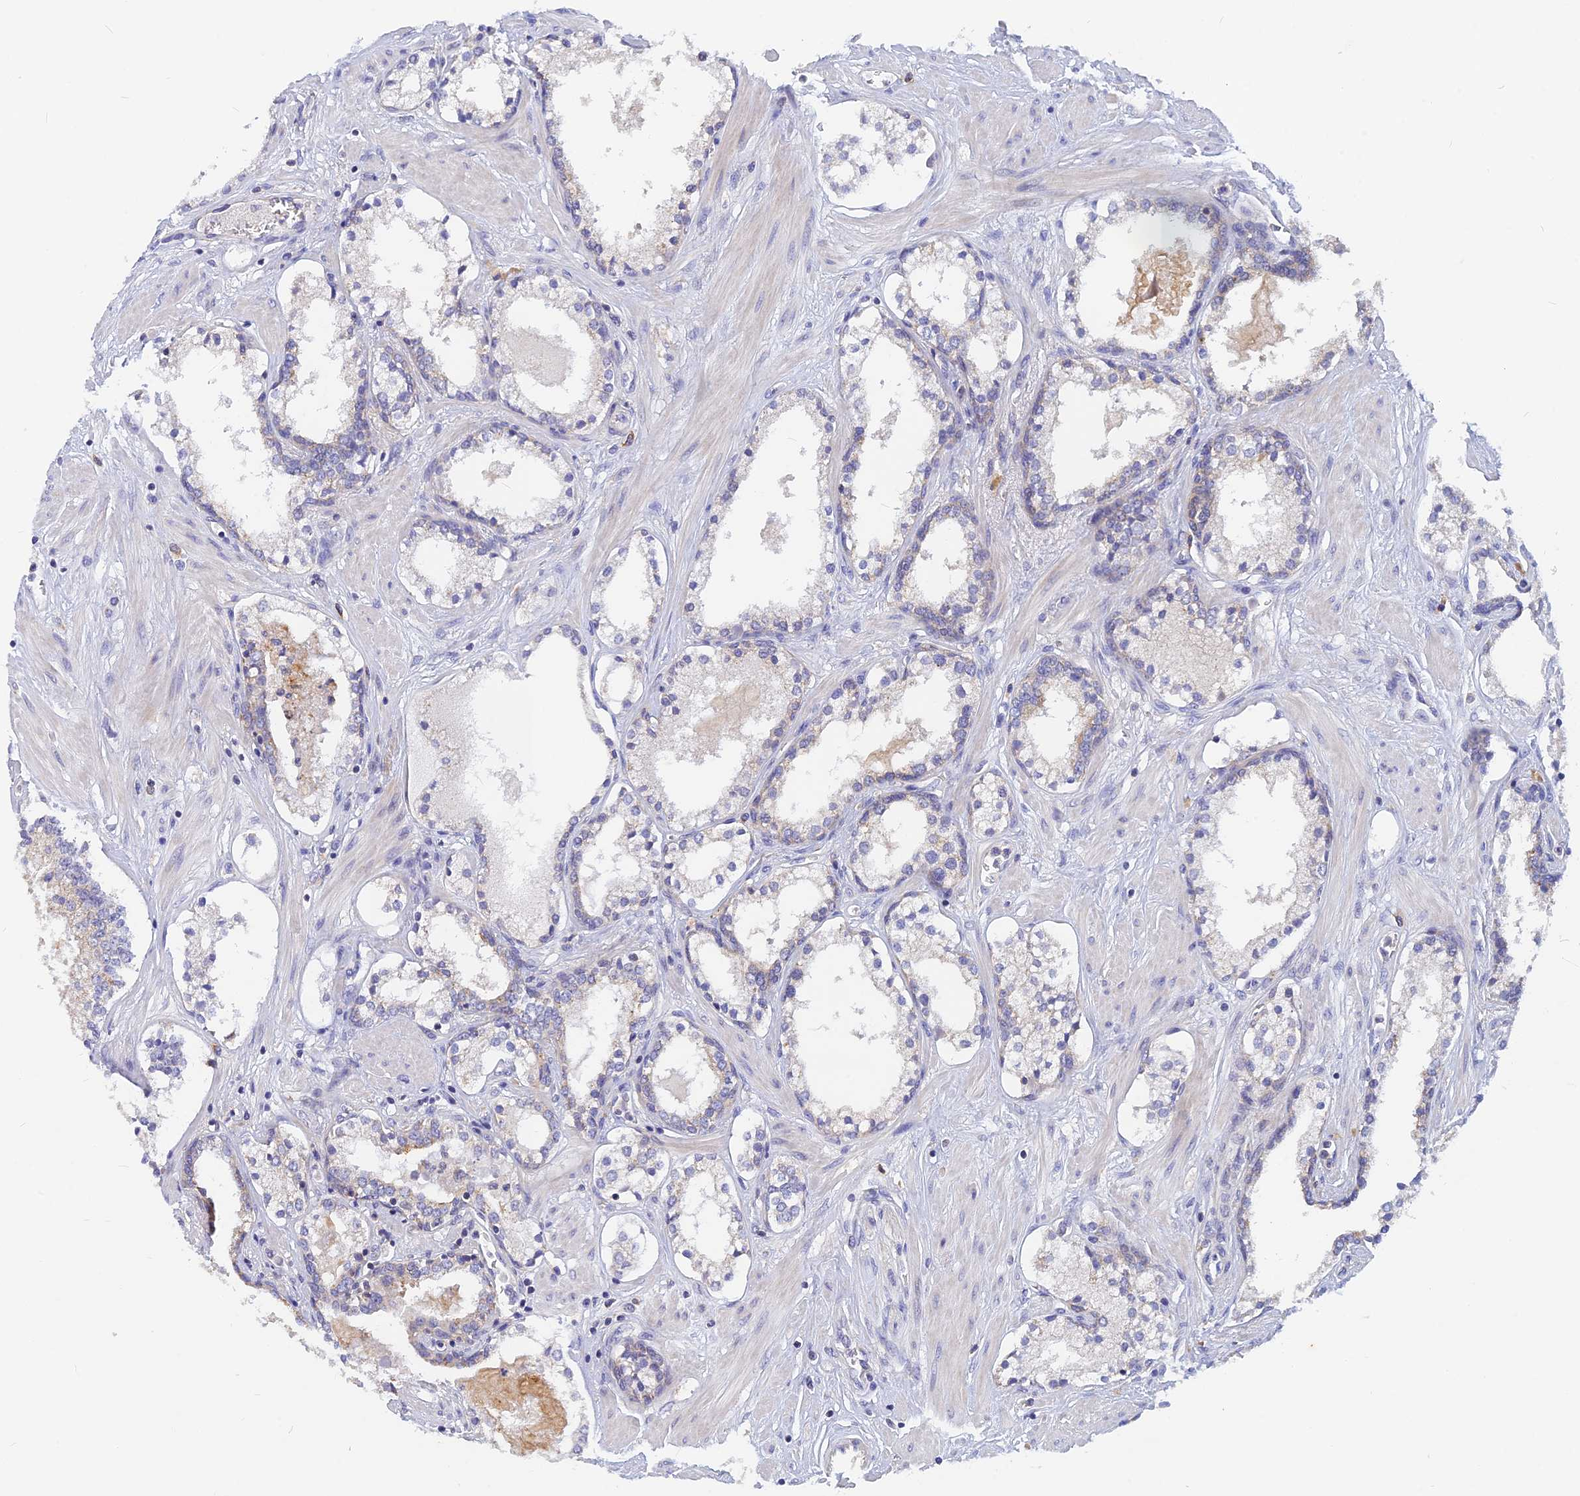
{"staining": {"intensity": "negative", "quantity": "none", "location": "none"}, "tissue": "prostate cancer", "cell_type": "Tumor cells", "image_type": "cancer", "snomed": [{"axis": "morphology", "description": "Adenocarcinoma, High grade"}, {"axis": "topography", "description": "Prostate"}], "caption": "Prostate cancer was stained to show a protein in brown. There is no significant positivity in tumor cells.", "gene": "CACNA1B", "patient": {"sex": "male", "age": 58}}